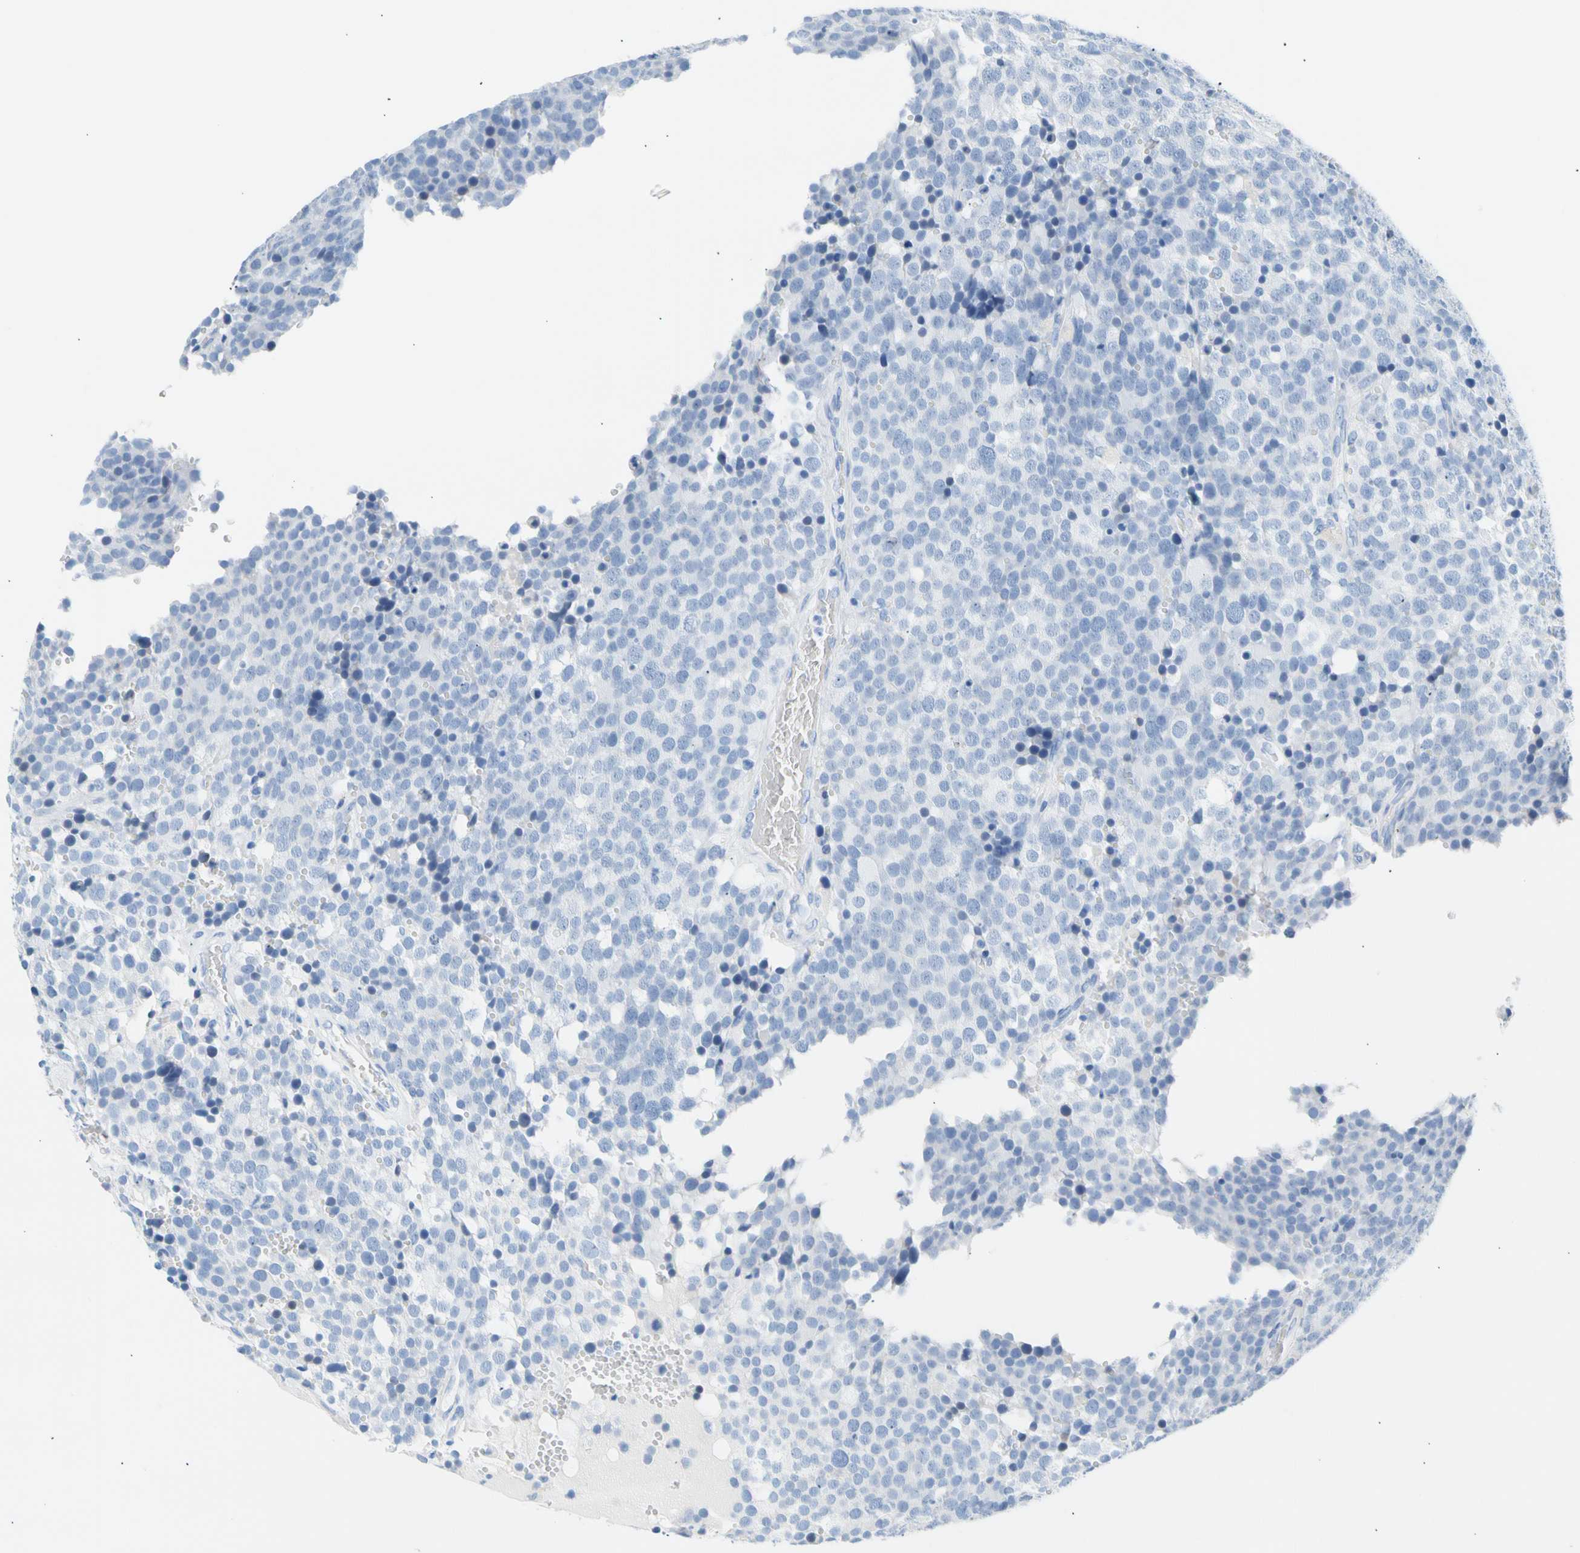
{"staining": {"intensity": "negative", "quantity": "none", "location": "none"}, "tissue": "testis cancer", "cell_type": "Tumor cells", "image_type": "cancer", "snomed": [{"axis": "morphology", "description": "Seminoma, NOS"}, {"axis": "topography", "description": "Testis"}], "caption": "Tumor cells show no significant expression in seminoma (testis).", "gene": "CEL", "patient": {"sex": "male", "age": 71}}